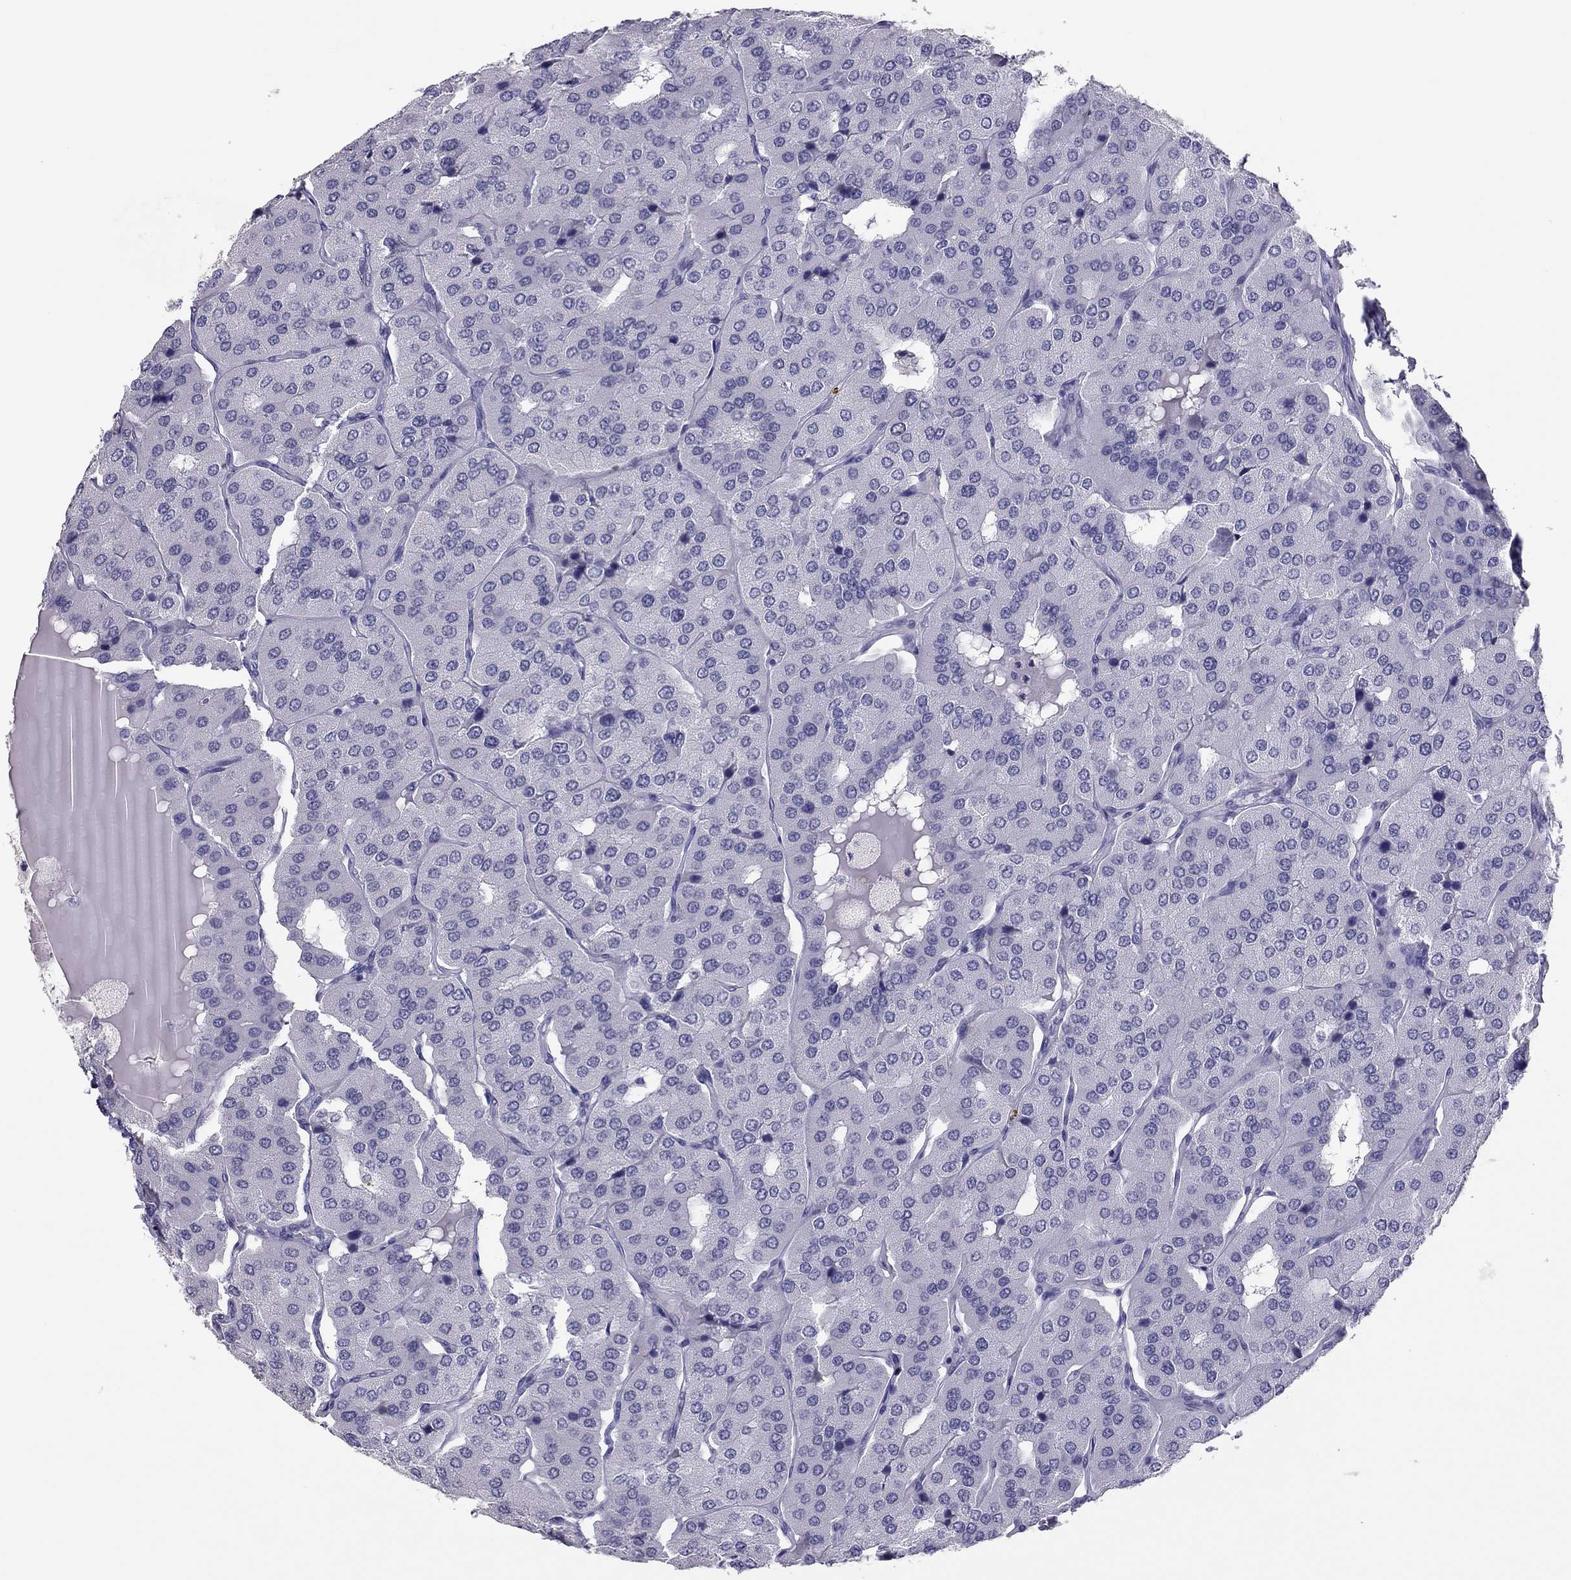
{"staining": {"intensity": "negative", "quantity": "none", "location": "none"}, "tissue": "parathyroid gland", "cell_type": "Glandular cells", "image_type": "normal", "snomed": [{"axis": "morphology", "description": "Normal tissue, NOS"}, {"axis": "morphology", "description": "Adenoma, NOS"}, {"axis": "topography", "description": "Parathyroid gland"}], "caption": "A photomicrograph of parathyroid gland stained for a protein reveals no brown staining in glandular cells. (DAB (3,3'-diaminobenzidine) immunohistochemistry (IHC) visualized using brightfield microscopy, high magnification).", "gene": "PHOX2A", "patient": {"sex": "female", "age": 86}}